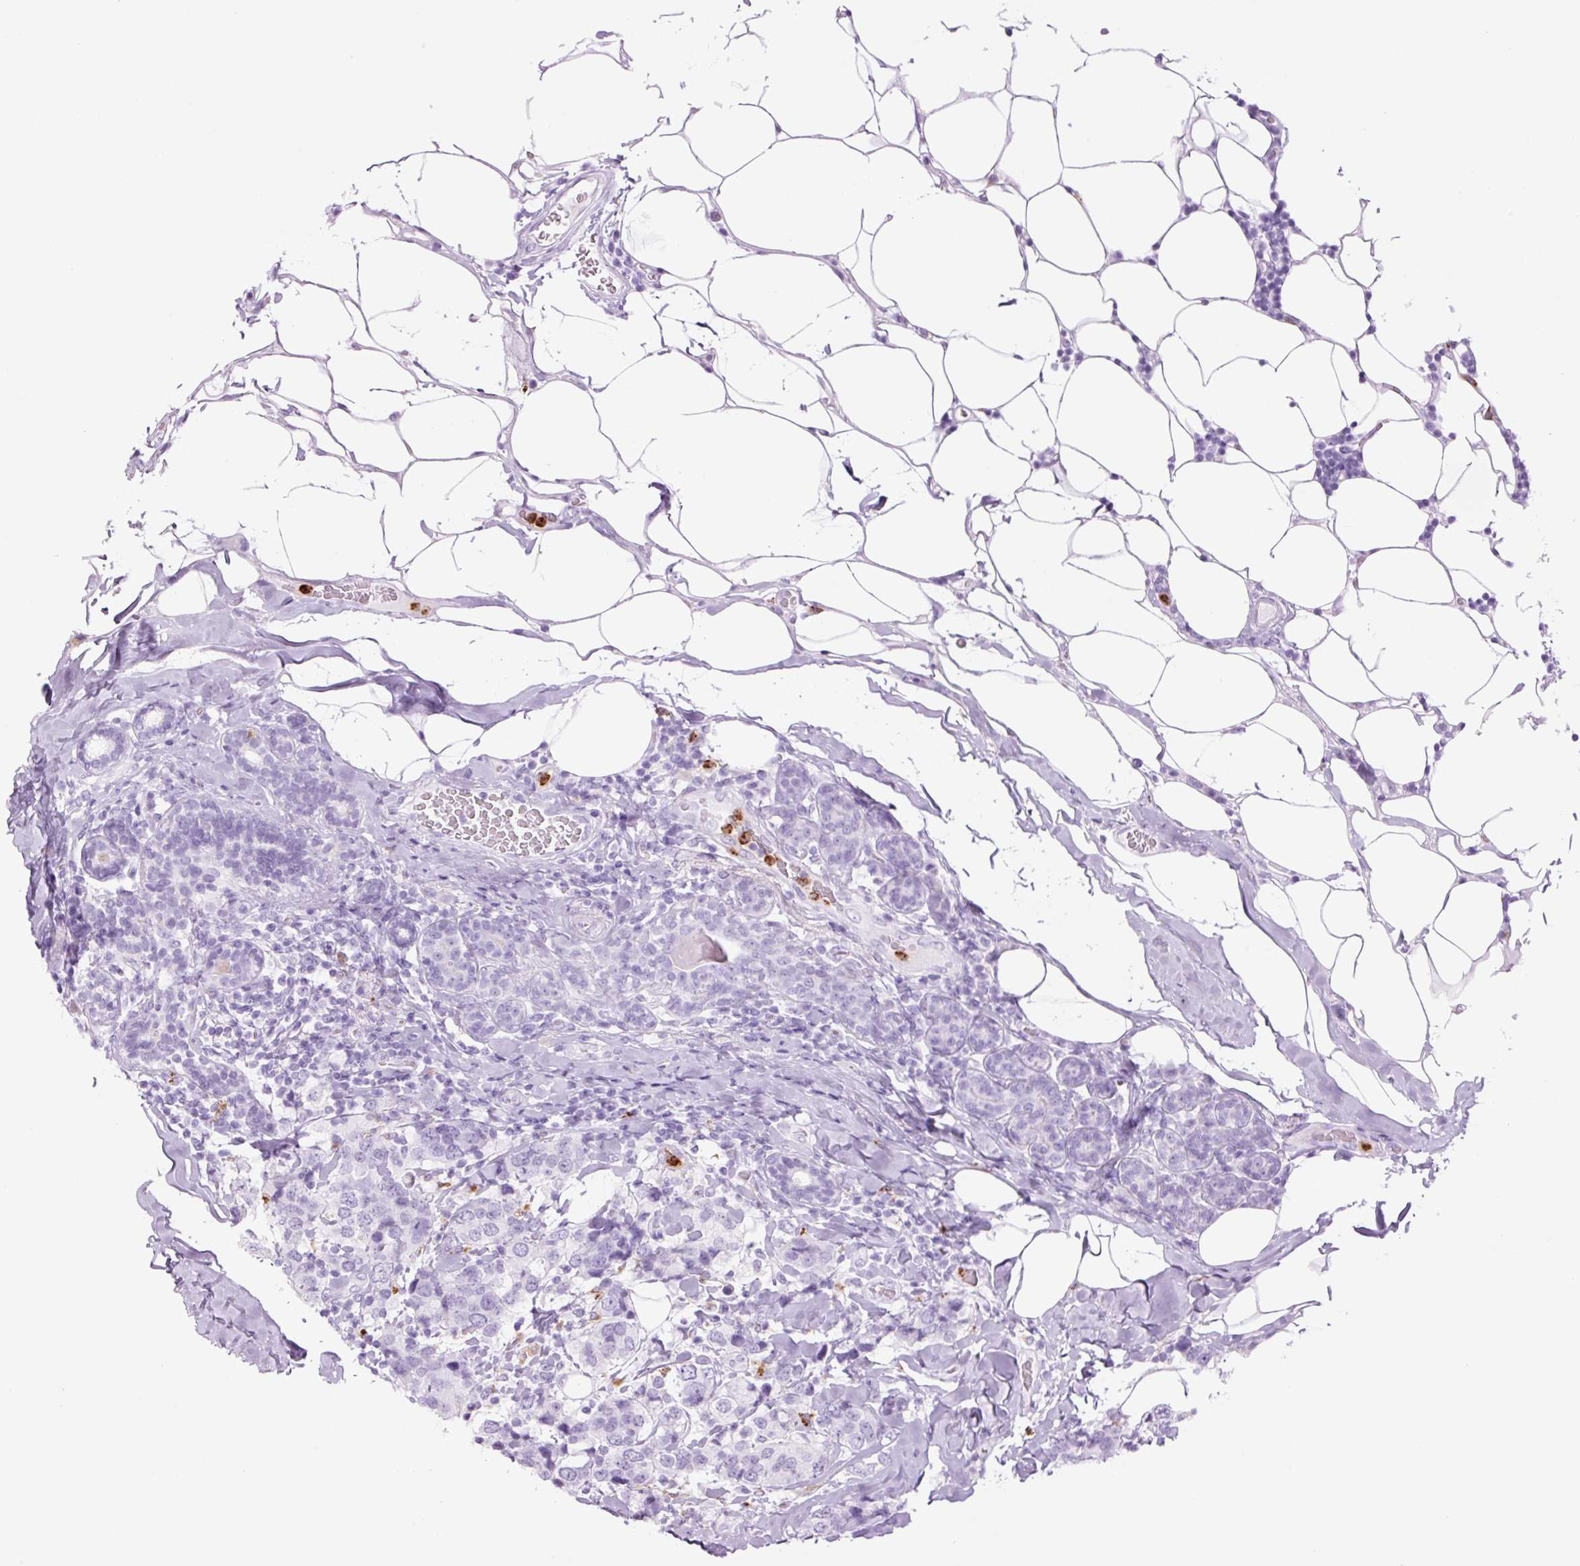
{"staining": {"intensity": "negative", "quantity": "none", "location": "none"}, "tissue": "breast cancer", "cell_type": "Tumor cells", "image_type": "cancer", "snomed": [{"axis": "morphology", "description": "Lobular carcinoma"}, {"axis": "topography", "description": "Breast"}], "caption": "Immunohistochemistry photomicrograph of neoplastic tissue: human breast cancer (lobular carcinoma) stained with DAB shows no significant protein staining in tumor cells.", "gene": "LYZ", "patient": {"sex": "female", "age": 59}}